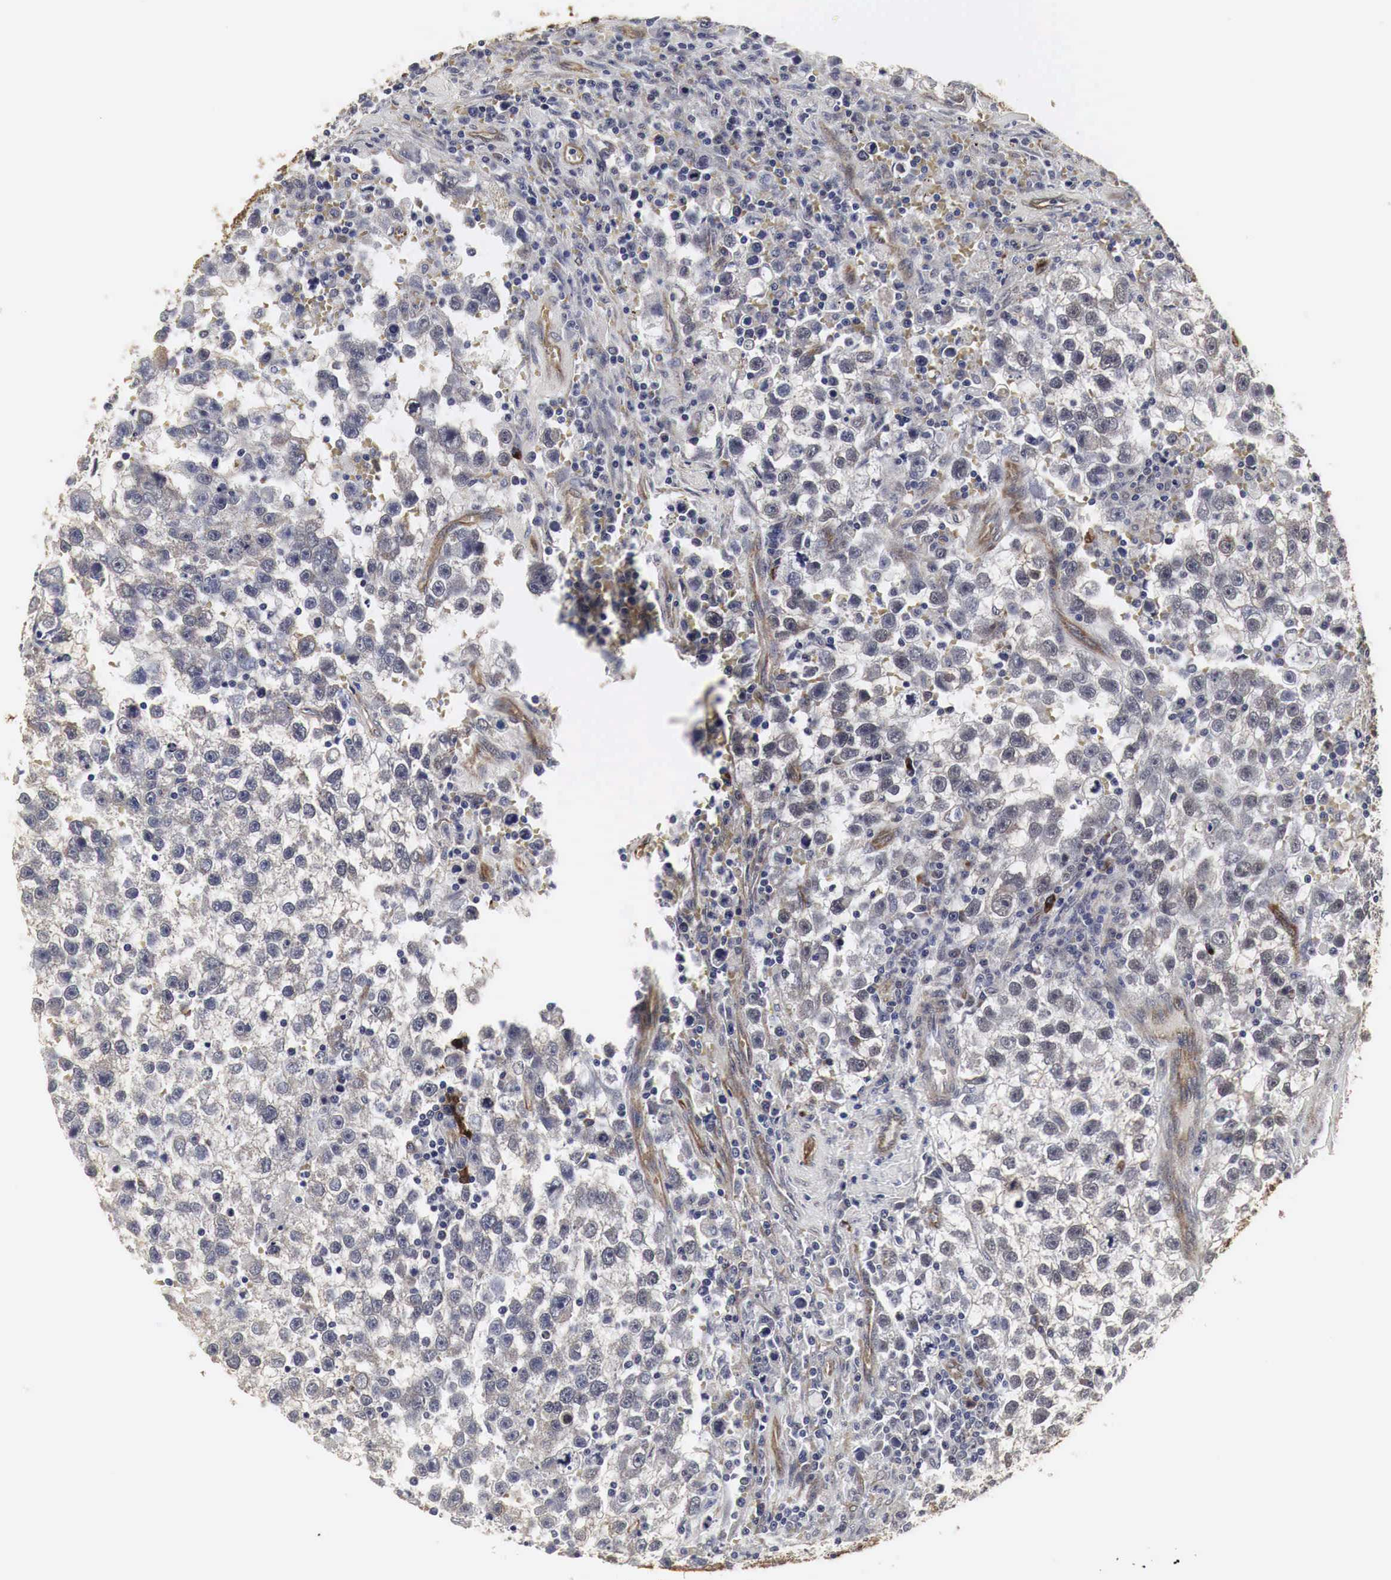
{"staining": {"intensity": "weak", "quantity": "<25%", "location": "cytoplasmic/membranous,nuclear"}, "tissue": "testis cancer", "cell_type": "Tumor cells", "image_type": "cancer", "snomed": [{"axis": "morphology", "description": "Seminoma, NOS"}, {"axis": "topography", "description": "Testis"}], "caption": "Immunohistochemistry (IHC) histopathology image of neoplastic tissue: human testis cancer (seminoma) stained with DAB (3,3'-diaminobenzidine) demonstrates no significant protein staining in tumor cells.", "gene": "SPIN1", "patient": {"sex": "male", "age": 33}}